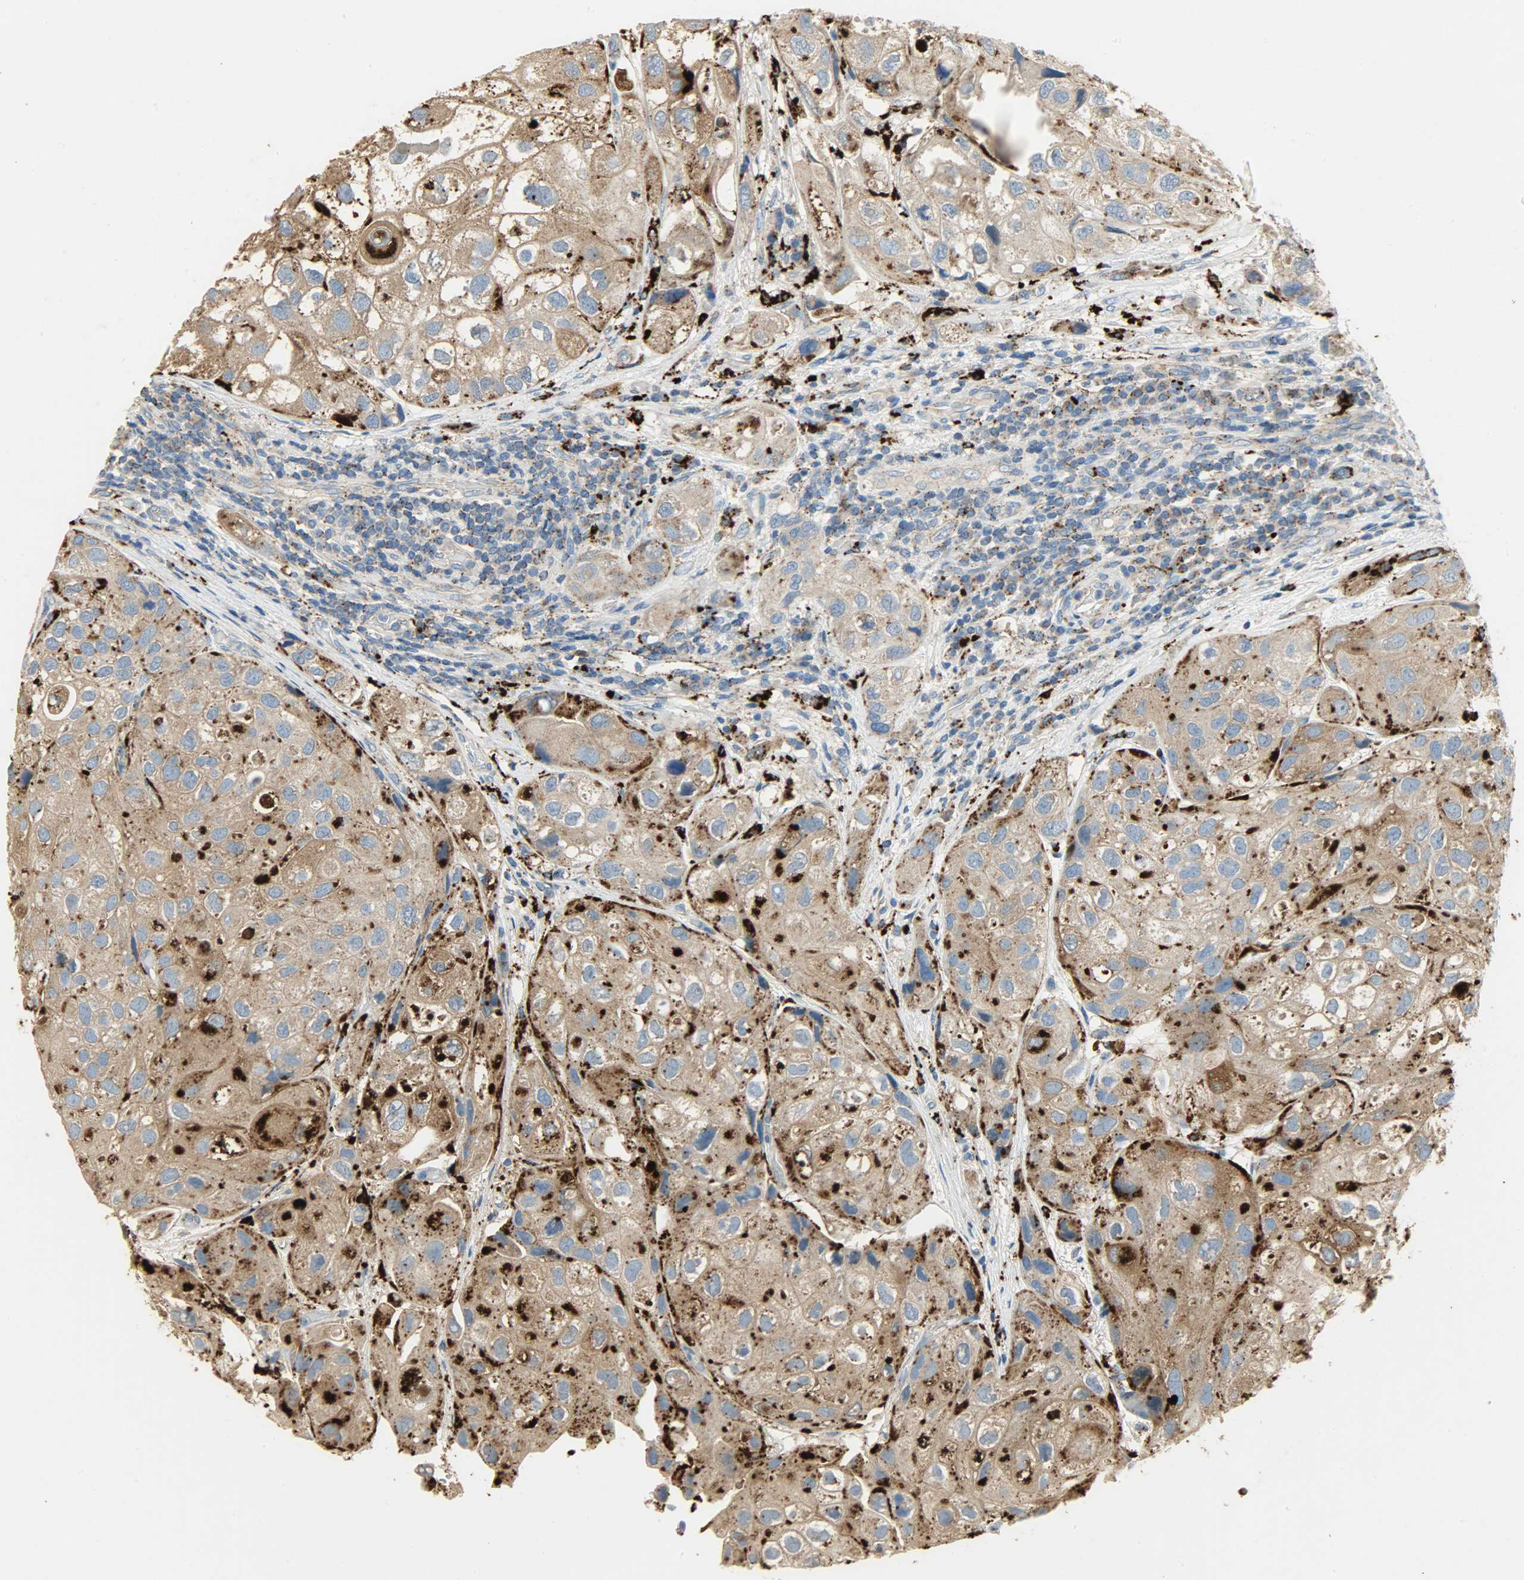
{"staining": {"intensity": "strong", "quantity": "25%-75%", "location": "cytoplasmic/membranous"}, "tissue": "urothelial cancer", "cell_type": "Tumor cells", "image_type": "cancer", "snomed": [{"axis": "morphology", "description": "Urothelial carcinoma, High grade"}, {"axis": "topography", "description": "Urinary bladder"}], "caption": "Immunohistochemistry of human high-grade urothelial carcinoma shows high levels of strong cytoplasmic/membranous positivity in approximately 25%-75% of tumor cells.", "gene": "ASAH1", "patient": {"sex": "female", "age": 64}}